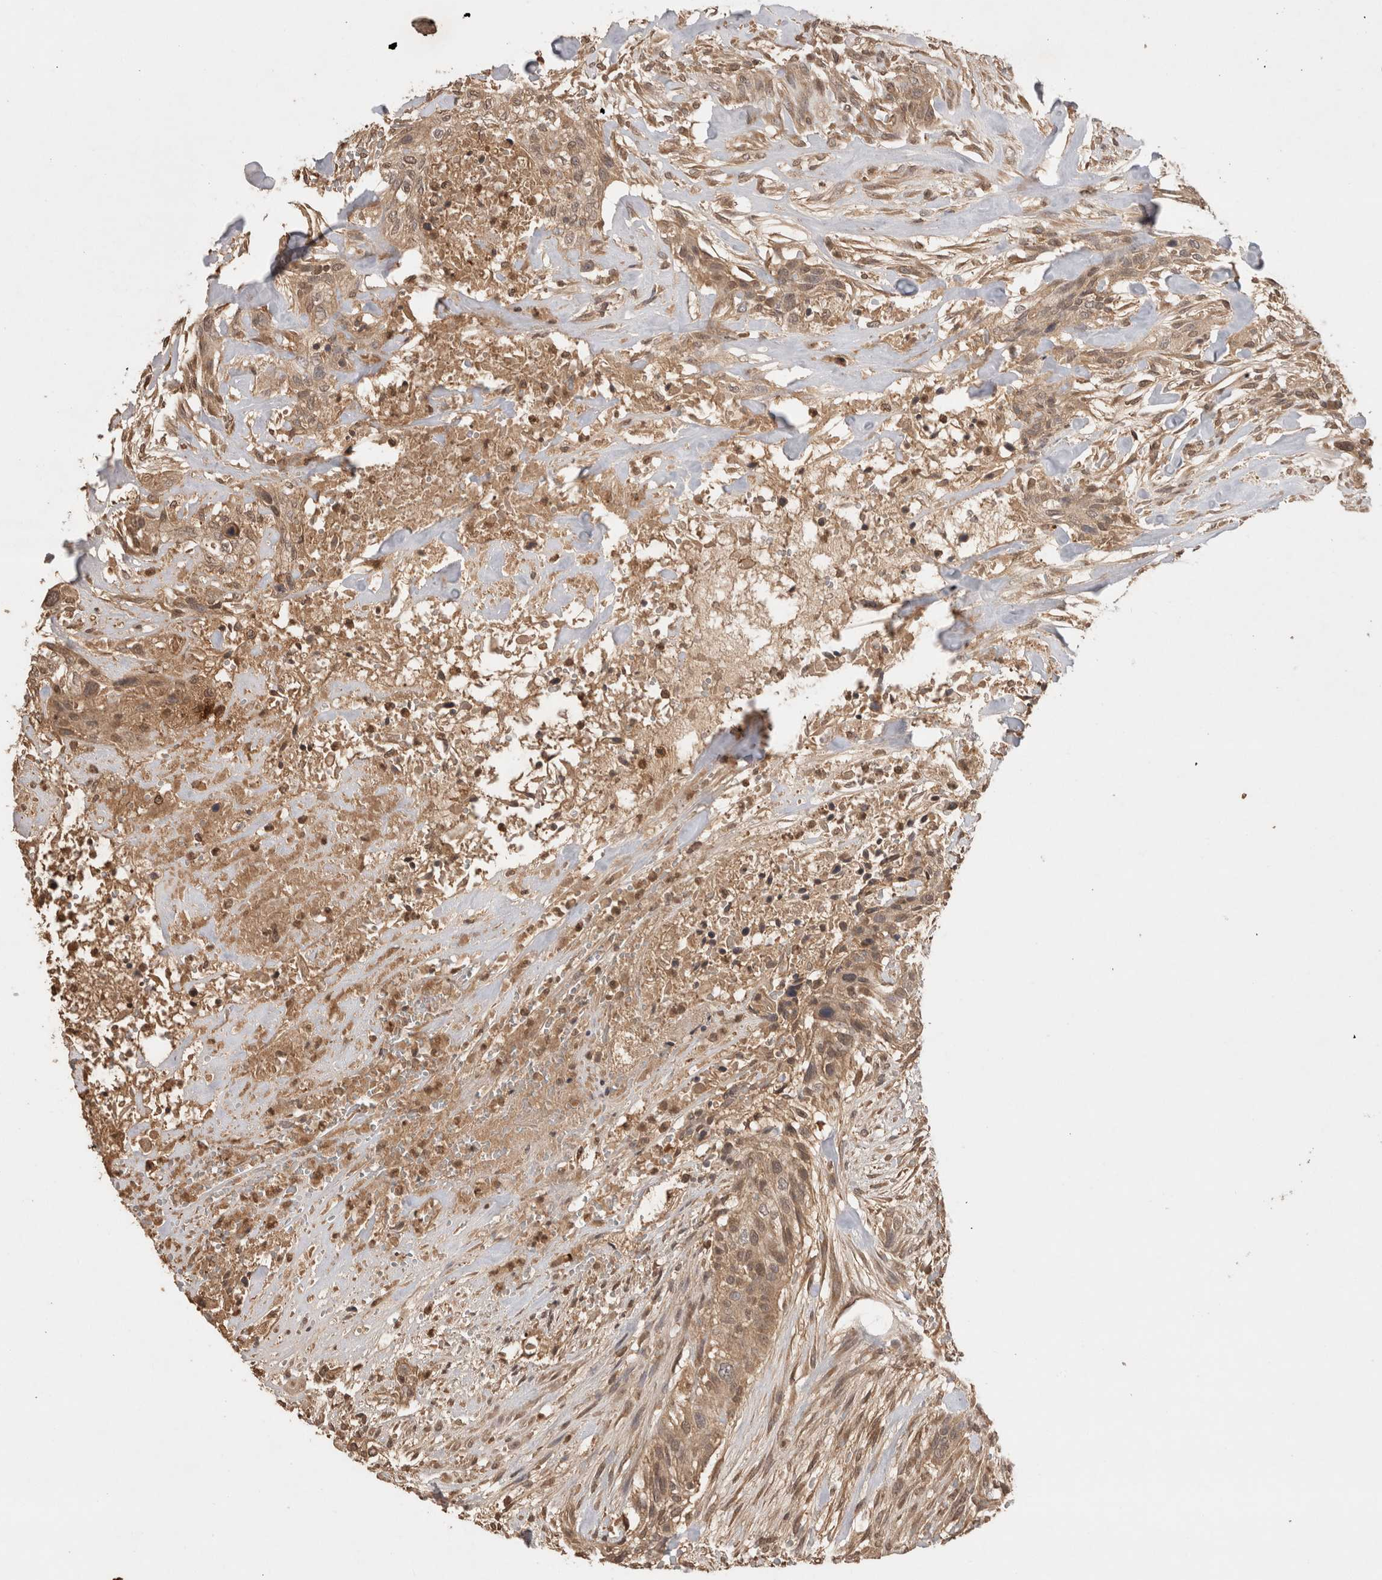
{"staining": {"intensity": "moderate", "quantity": ">75%", "location": "cytoplasmic/membranous"}, "tissue": "urothelial cancer", "cell_type": "Tumor cells", "image_type": "cancer", "snomed": [{"axis": "morphology", "description": "Urothelial carcinoma, High grade"}, {"axis": "topography", "description": "Urinary bladder"}], "caption": "Immunohistochemistry (IHC) photomicrograph of neoplastic tissue: high-grade urothelial carcinoma stained using IHC reveals medium levels of moderate protein expression localized specifically in the cytoplasmic/membranous of tumor cells, appearing as a cytoplasmic/membranous brown color.", "gene": "PRMT3", "patient": {"sex": "male", "age": 35}}